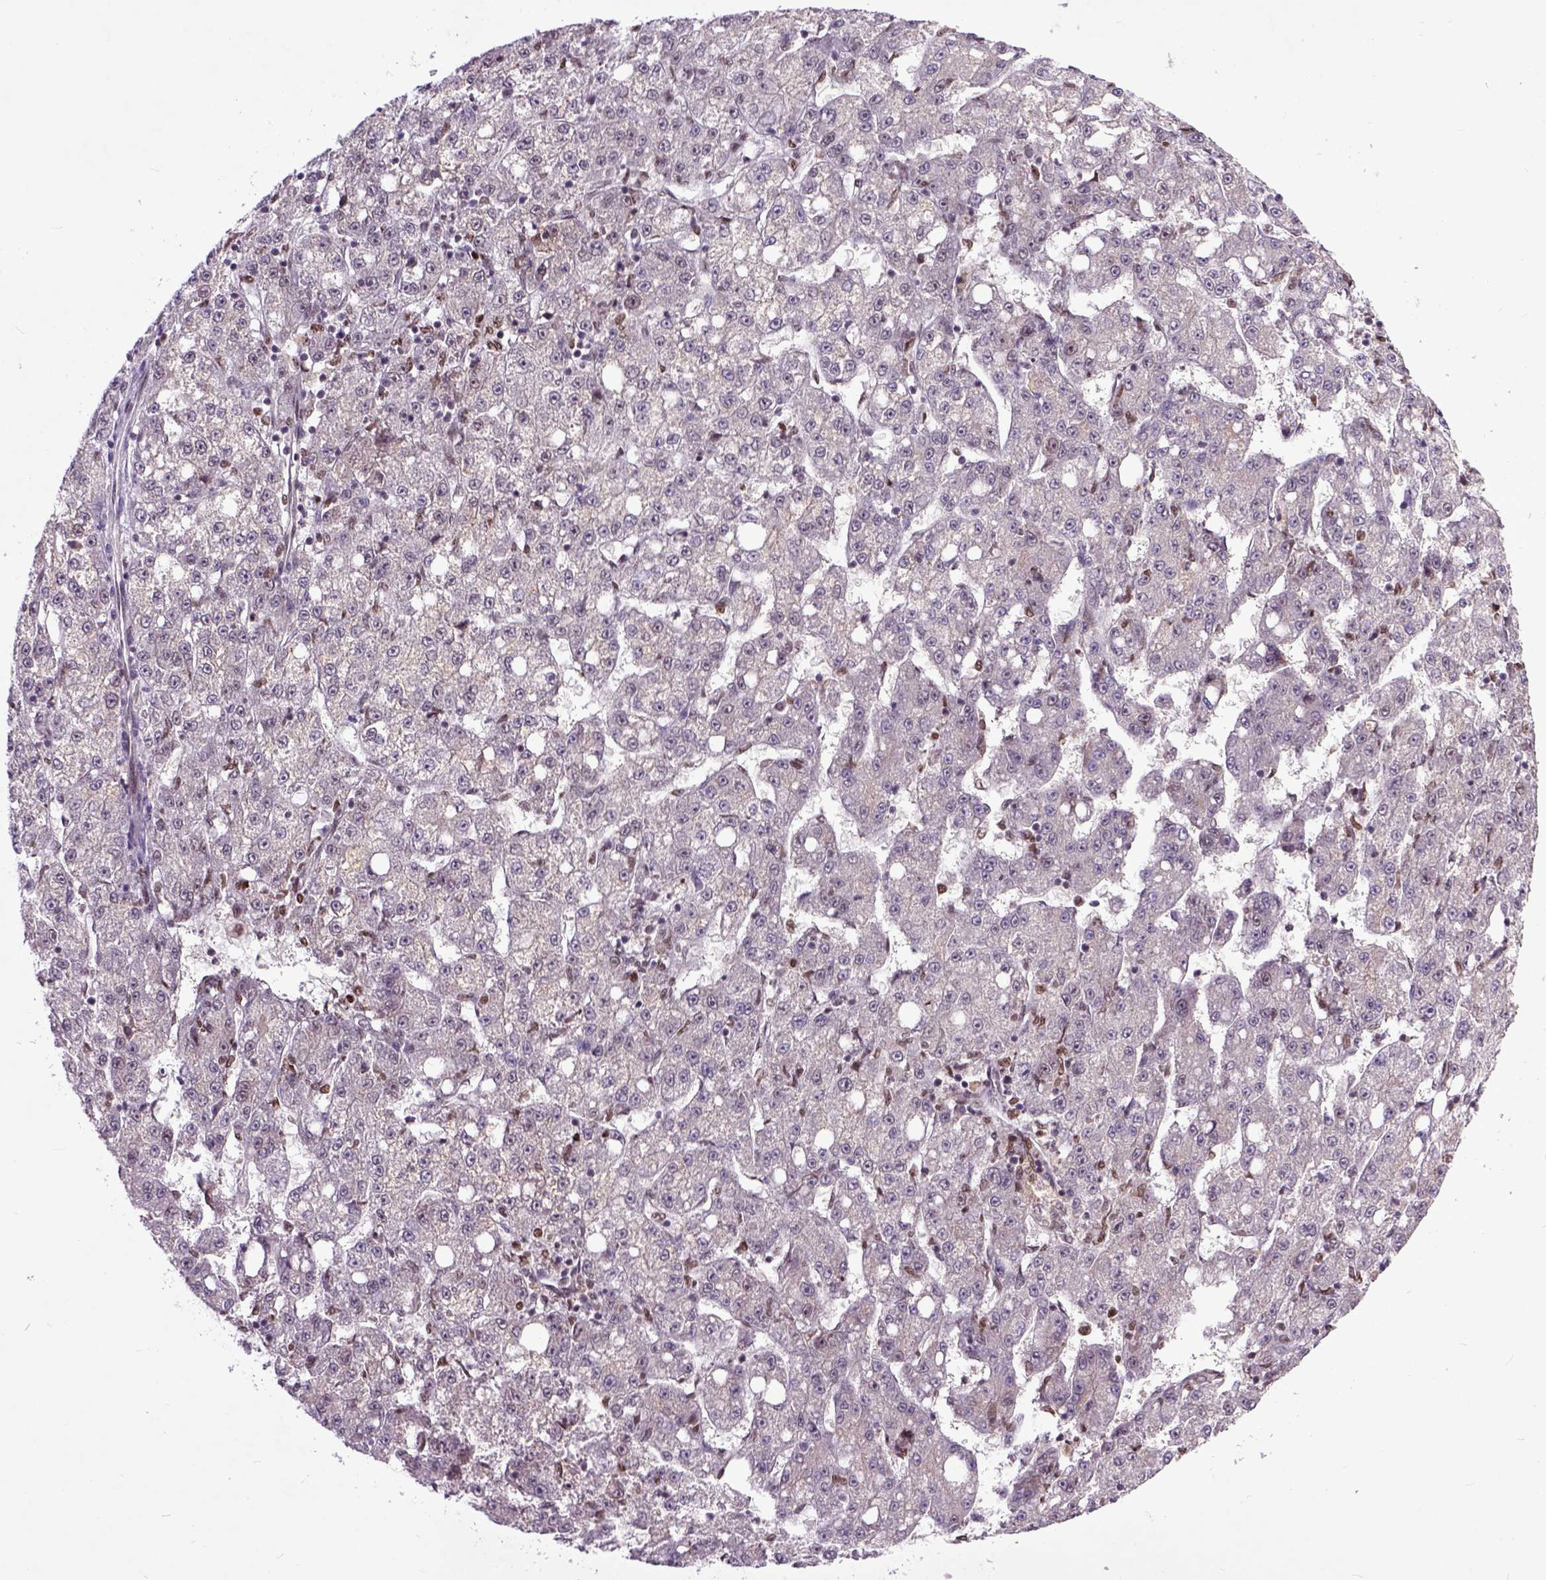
{"staining": {"intensity": "negative", "quantity": "none", "location": "none"}, "tissue": "liver cancer", "cell_type": "Tumor cells", "image_type": "cancer", "snomed": [{"axis": "morphology", "description": "Carcinoma, Hepatocellular, NOS"}, {"axis": "topography", "description": "Liver"}], "caption": "The histopathology image displays no staining of tumor cells in liver cancer.", "gene": "RCC2", "patient": {"sex": "female", "age": 65}}